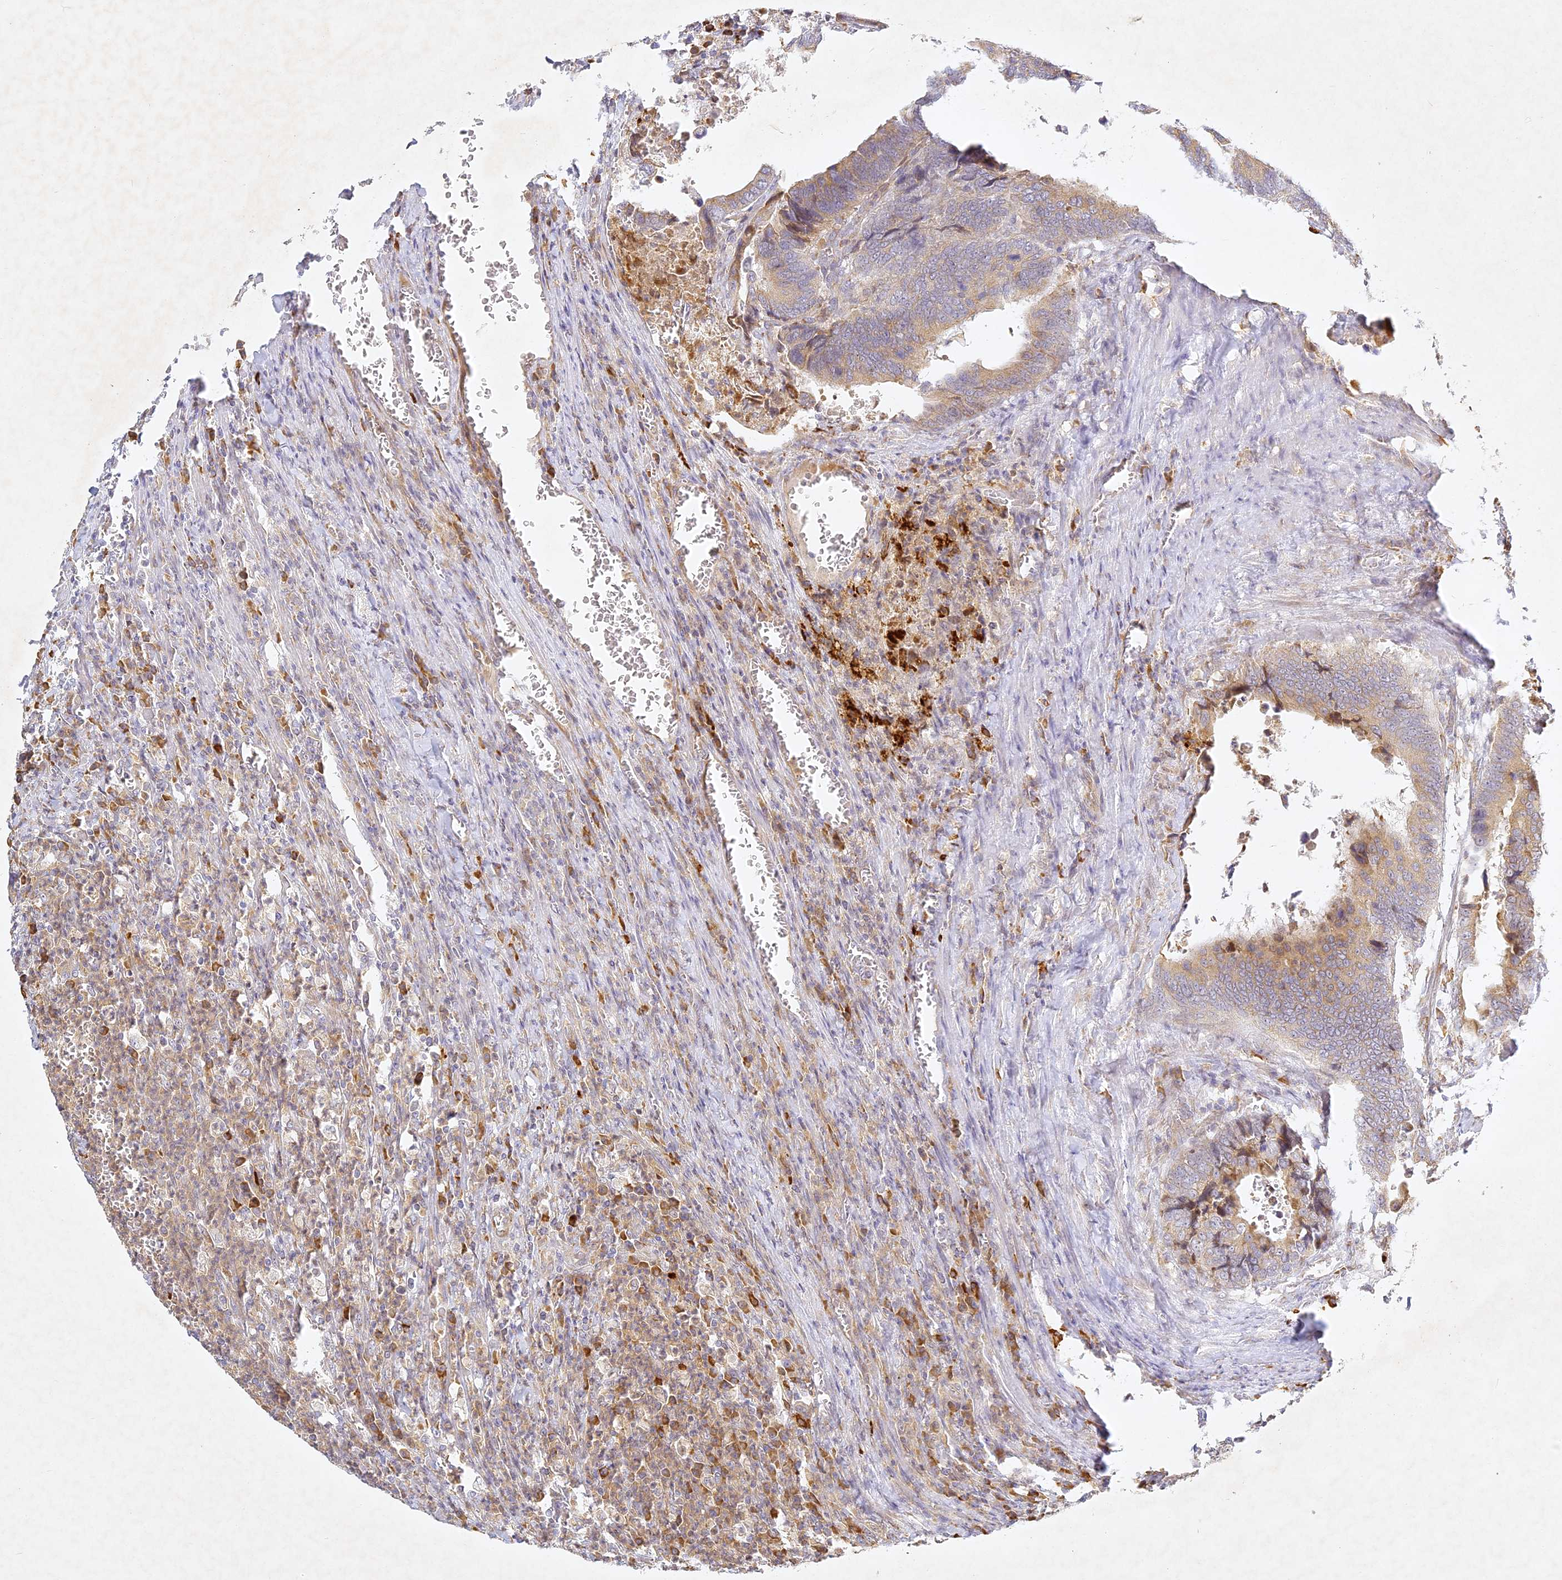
{"staining": {"intensity": "moderate", "quantity": "25%-75%", "location": "cytoplasmic/membranous"}, "tissue": "colorectal cancer", "cell_type": "Tumor cells", "image_type": "cancer", "snomed": [{"axis": "morphology", "description": "Adenocarcinoma, NOS"}, {"axis": "topography", "description": "Colon"}], "caption": "Human colorectal cancer (adenocarcinoma) stained with a brown dye reveals moderate cytoplasmic/membranous positive staining in about 25%-75% of tumor cells.", "gene": "SLC30A5", "patient": {"sex": "male", "age": 72}}